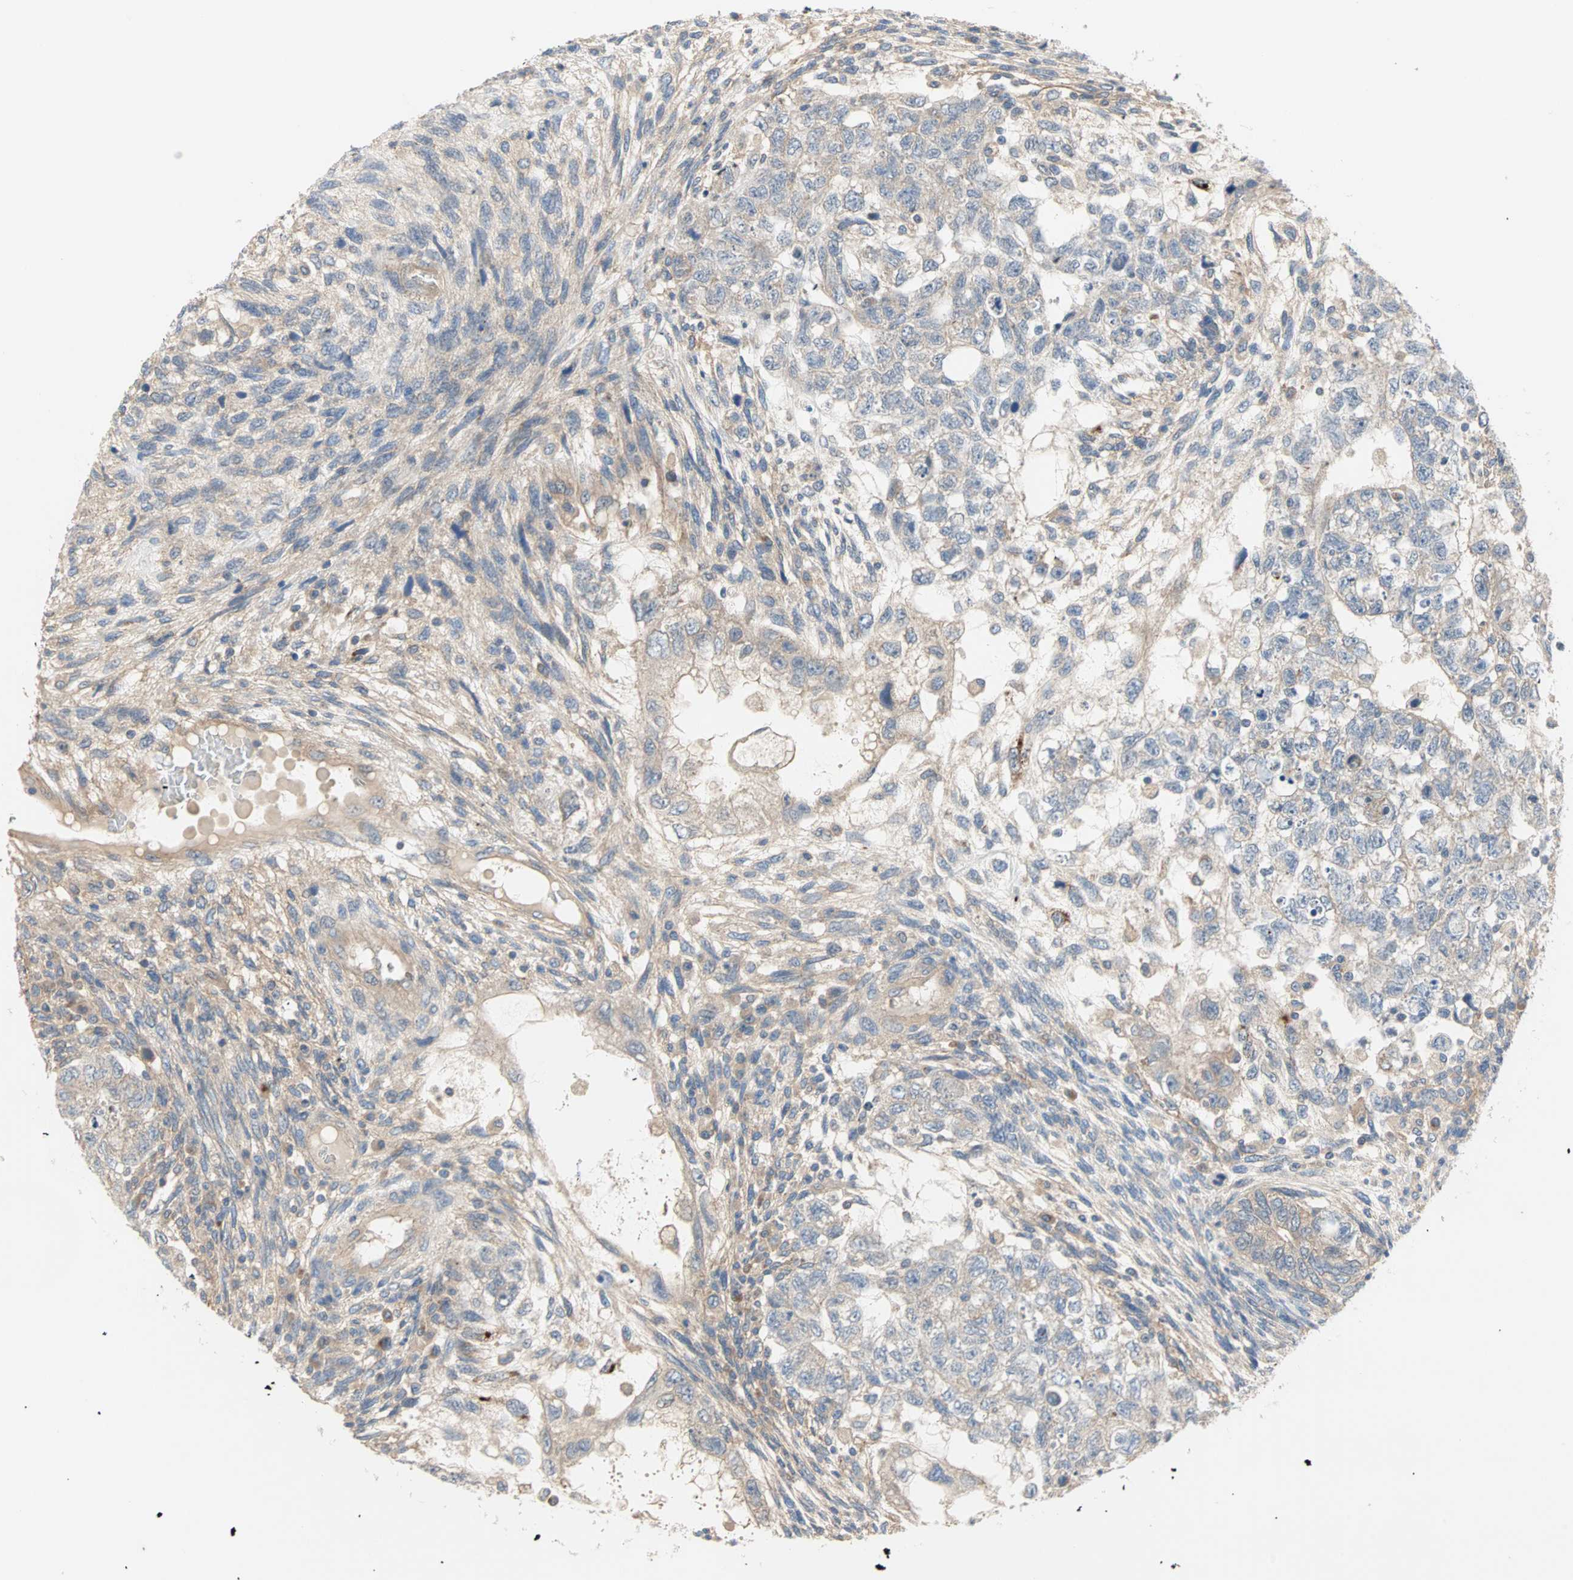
{"staining": {"intensity": "weak", "quantity": "<25%", "location": "cytoplasmic/membranous"}, "tissue": "testis cancer", "cell_type": "Tumor cells", "image_type": "cancer", "snomed": [{"axis": "morphology", "description": "Normal tissue, NOS"}, {"axis": "morphology", "description": "Carcinoma, Embryonal, NOS"}, {"axis": "topography", "description": "Testis"}], "caption": "DAB immunohistochemical staining of testis cancer (embryonal carcinoma) exhibits no significant positivity in tumor cells.", "gene": "PDE8A", "patient": {"sex": "male", "age": 36}}